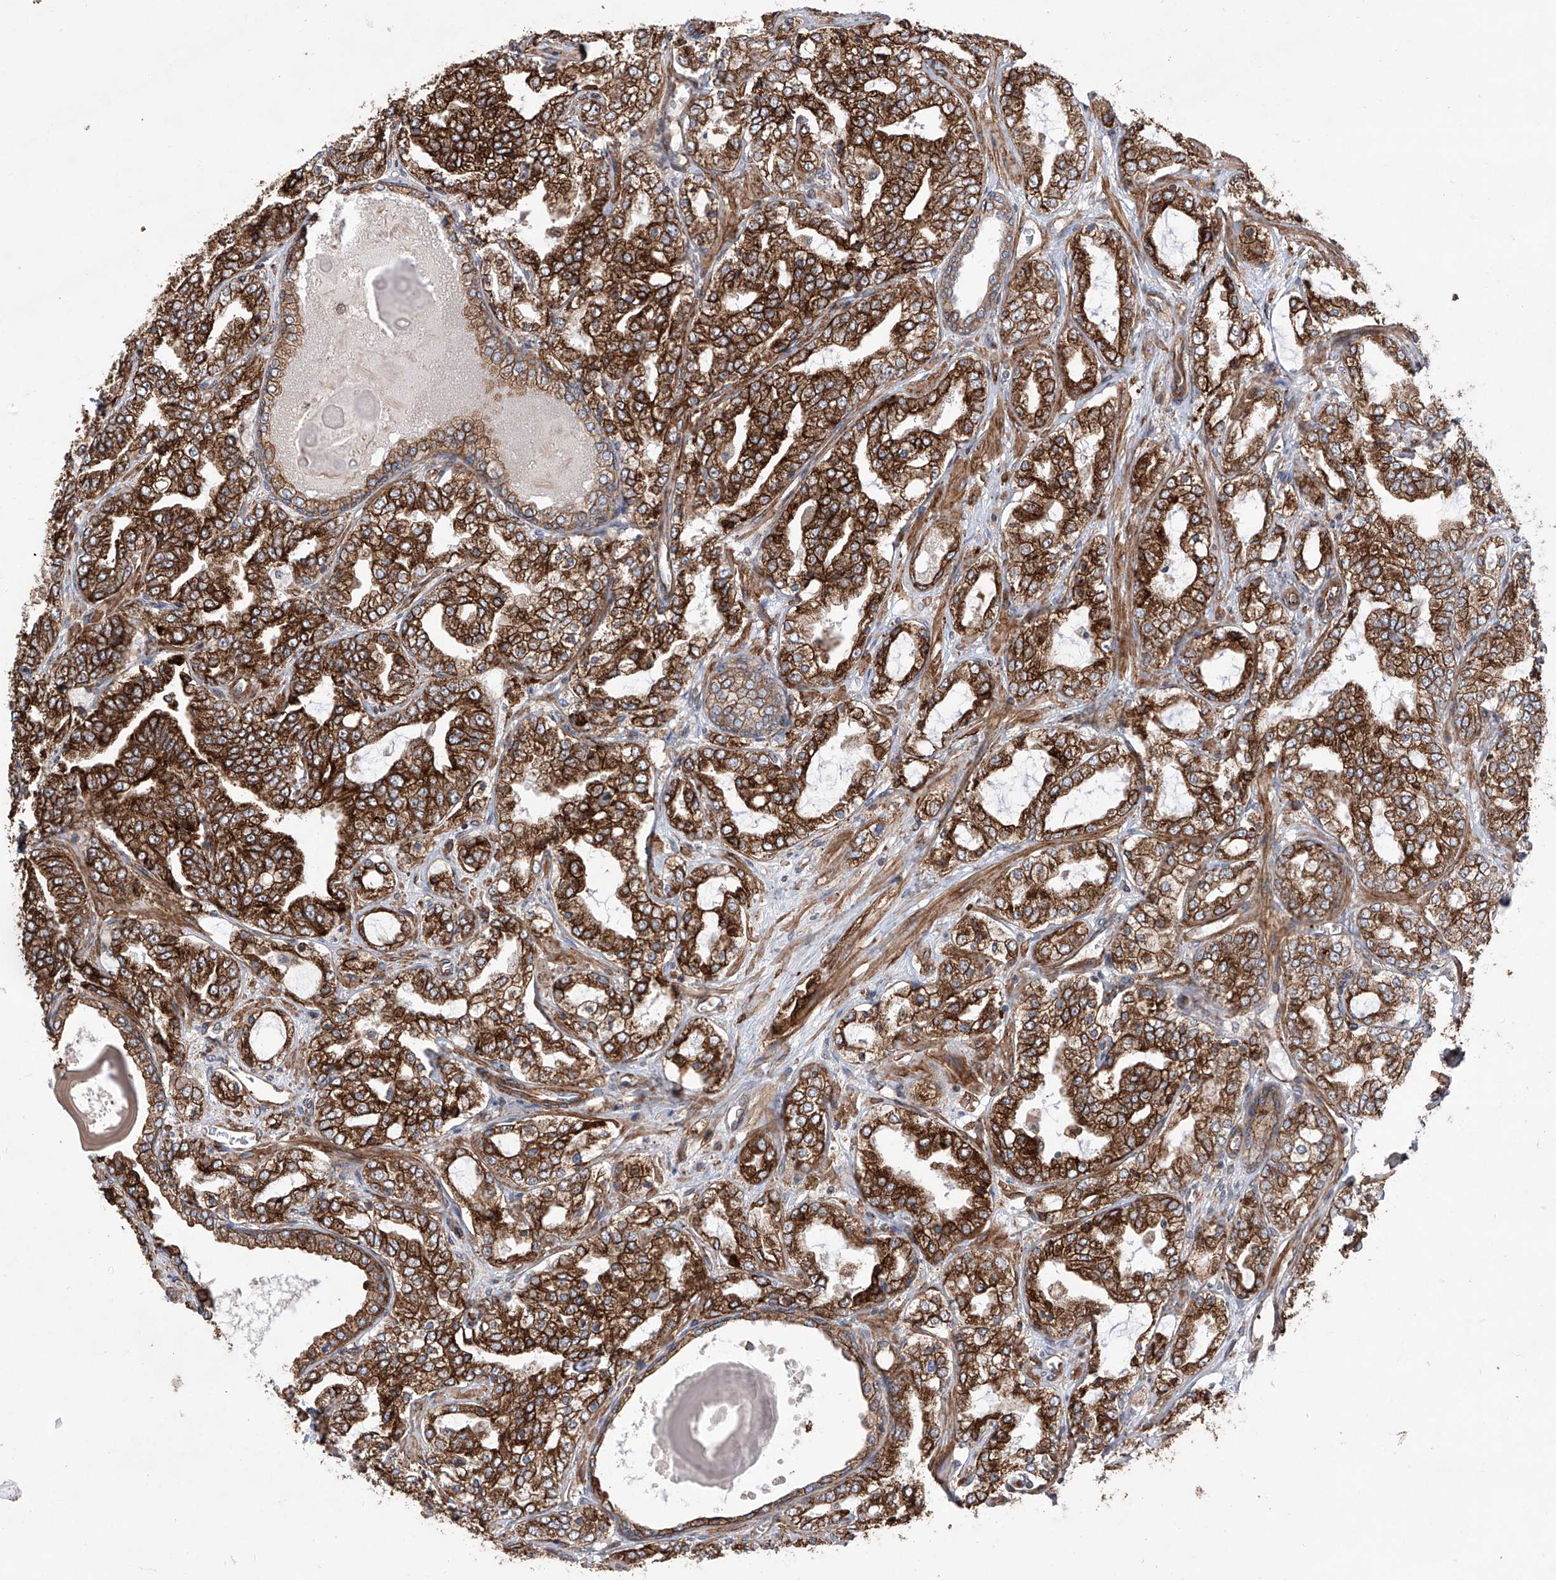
{"staining": {"intensity": "strong", "quantity": ">75%", "location": "cytoplasmic/membranous"}, "tissue": "prostate cancer", "cell_type": "Tumor cells", "image_type": "cancer", "snomed": [{"axis": "morphology", "description": "Adenocarcinoma, High grade"}, {"axis": "topography", "description": "Prostate"}], "caption": "IHC of human prostate cancer (high-grade adenocarcinoma) reveals high levels of strong cytoplasmic/membranous staining in approximately >75% of tumor cells. Nuclei are stained in blue.", "gene": "APAF1", "patient": {"sex": "male", "age": 64}}